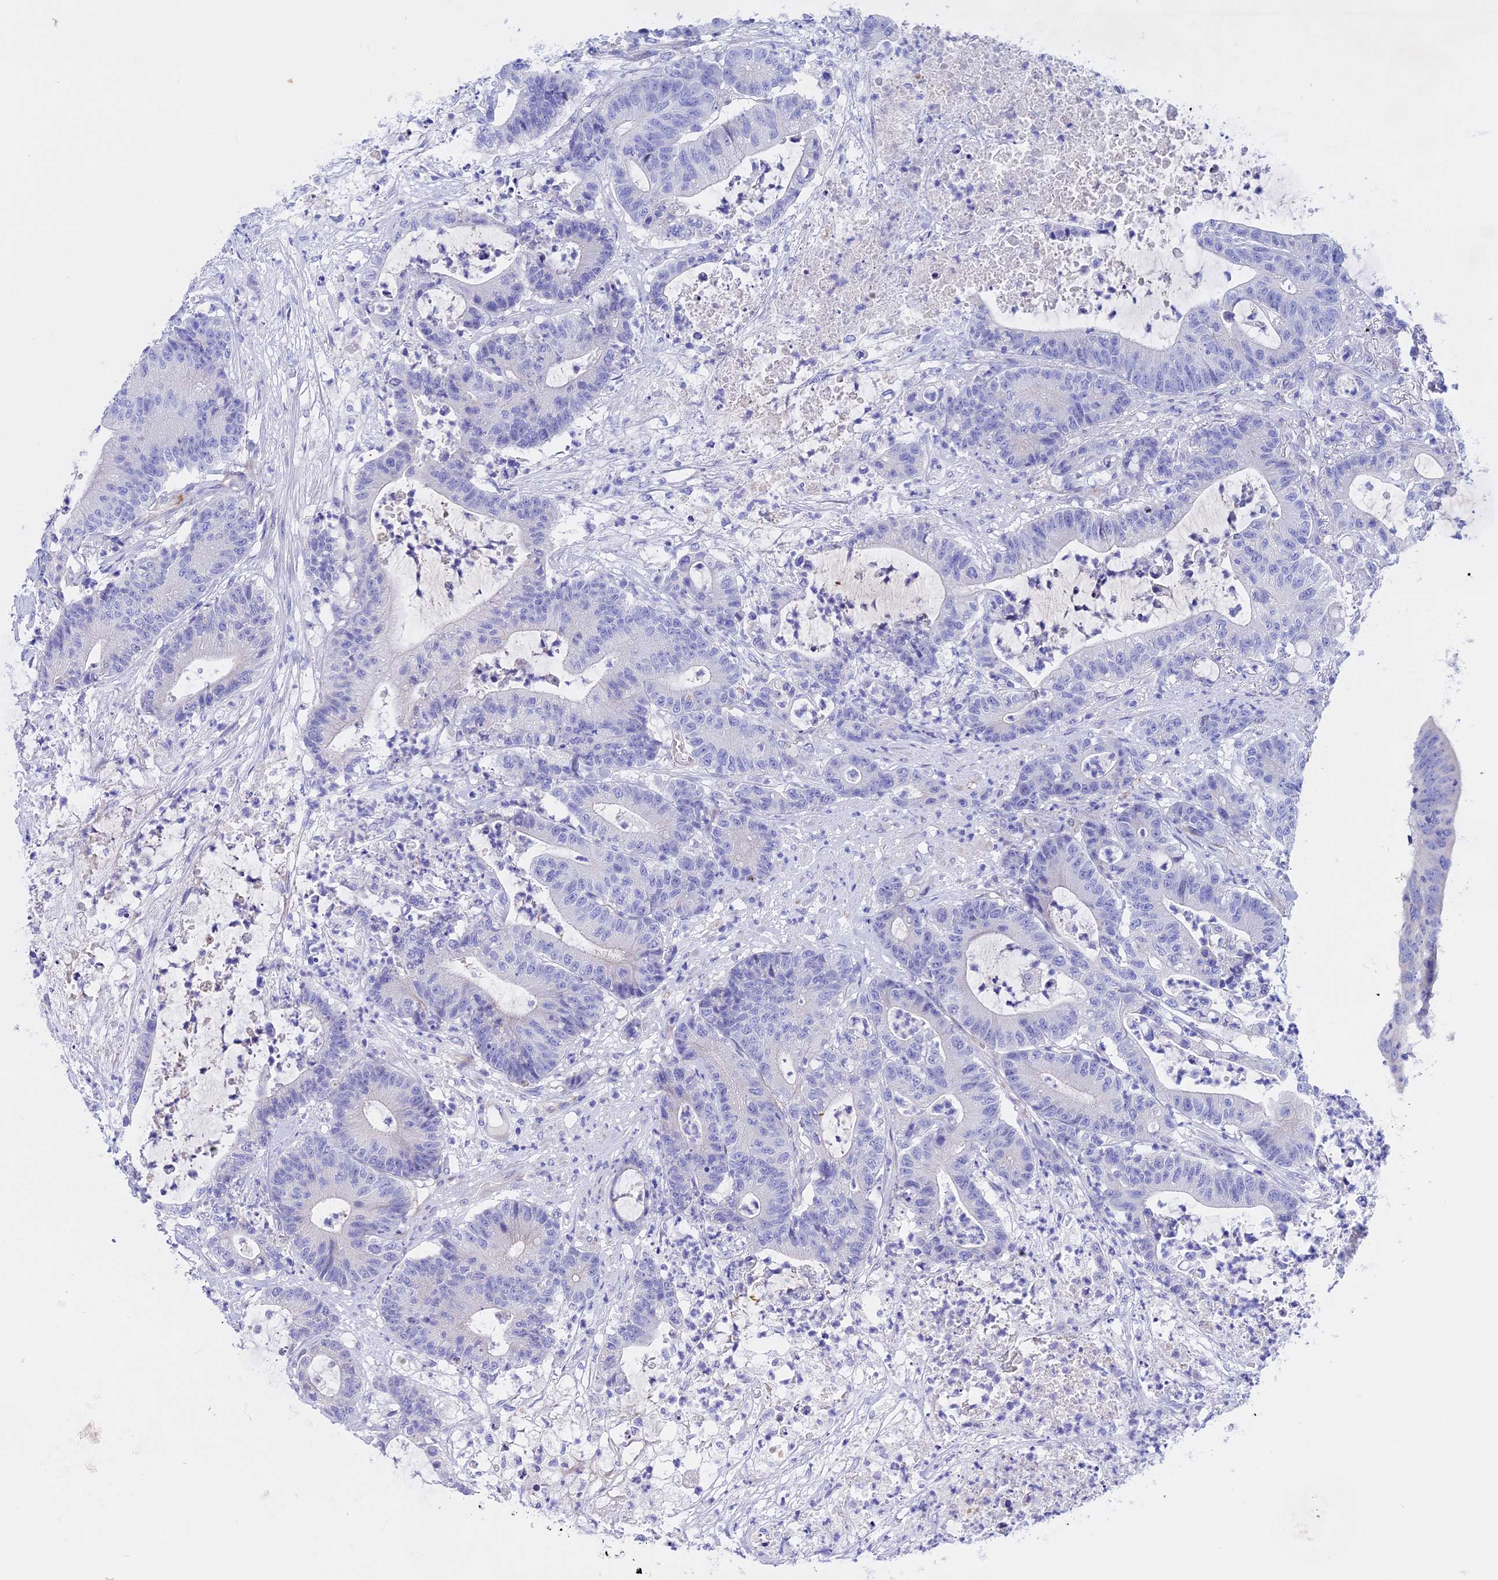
{"staining": {"intensity": "negative", "quantity": "none", "location": "none"}, "tissue": "colorectal cancer", "cell_type": "Tumor cells", "image_type": "cancer", "snomed": [{"axis": "morphology", "description": "Adenocarcinoma, NOS"}, {"axis": "topography", "description": "Colon"}], "caption": "High magnification brightfield microscopy of colorectal cancer stained with DAB (3,3'-diaminobenzidine) (brown) and counterstained with hematoxylin (blue): tumor cells show no significant staining.", "gene": "TMEM138", "patient": {"sex": "female", "age": 84}}